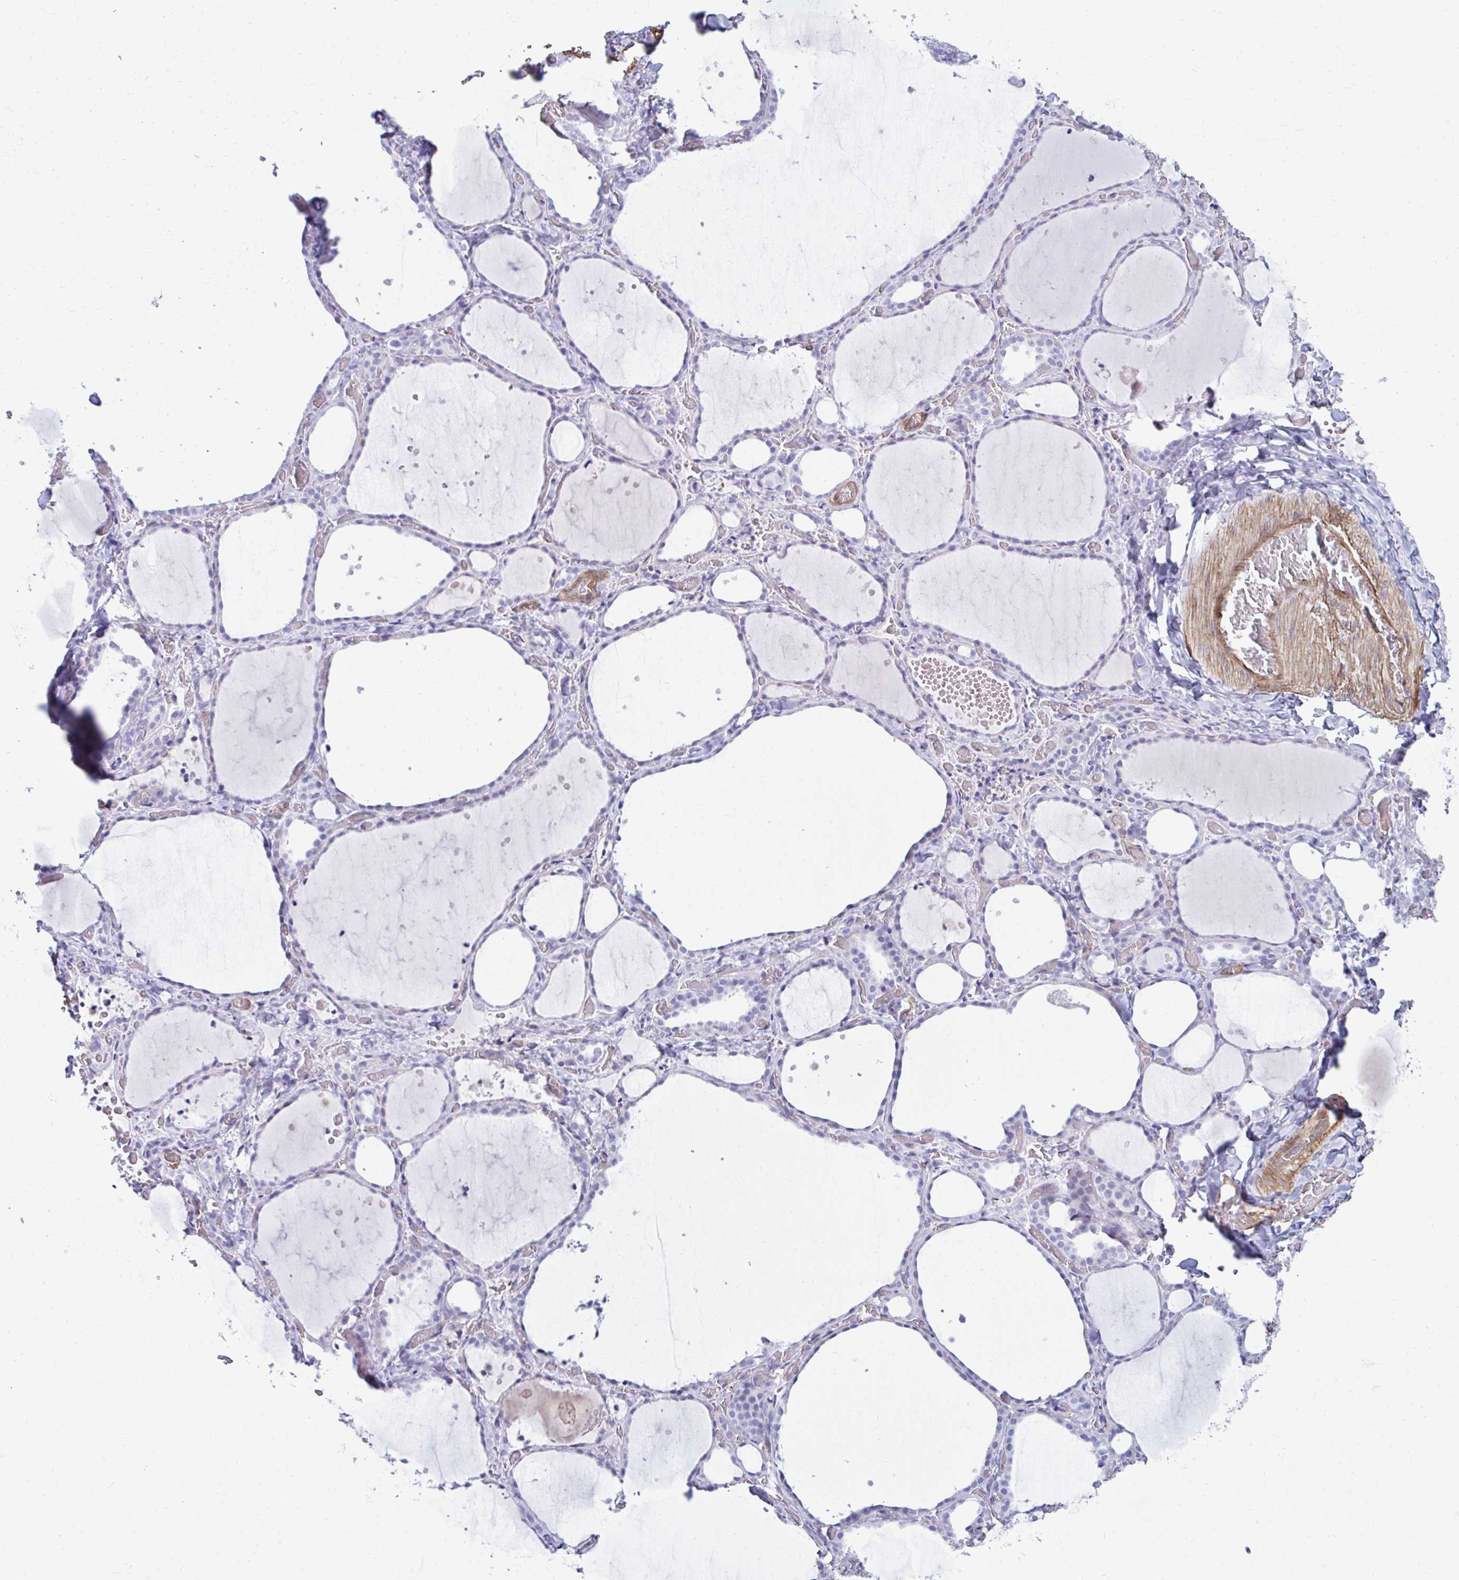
{"staining": {"intensity": "negative", "quantity": "none", "location": "none"}, "tissue": "thyroid gland", "cell_type": "Glandular cells", "image_type": "normal", "snomed": [{"axis": "morphology", "description": "Normal tissue, NOS"}, {"axis": "topography", "description": "Thyroid gland"}], "caption": "Protein analysis of normal thyroid gland demonstrates no significant positivity in glandular cells.", "gene": "UBL3", "patient": {"sex": "female", "age": 36}}